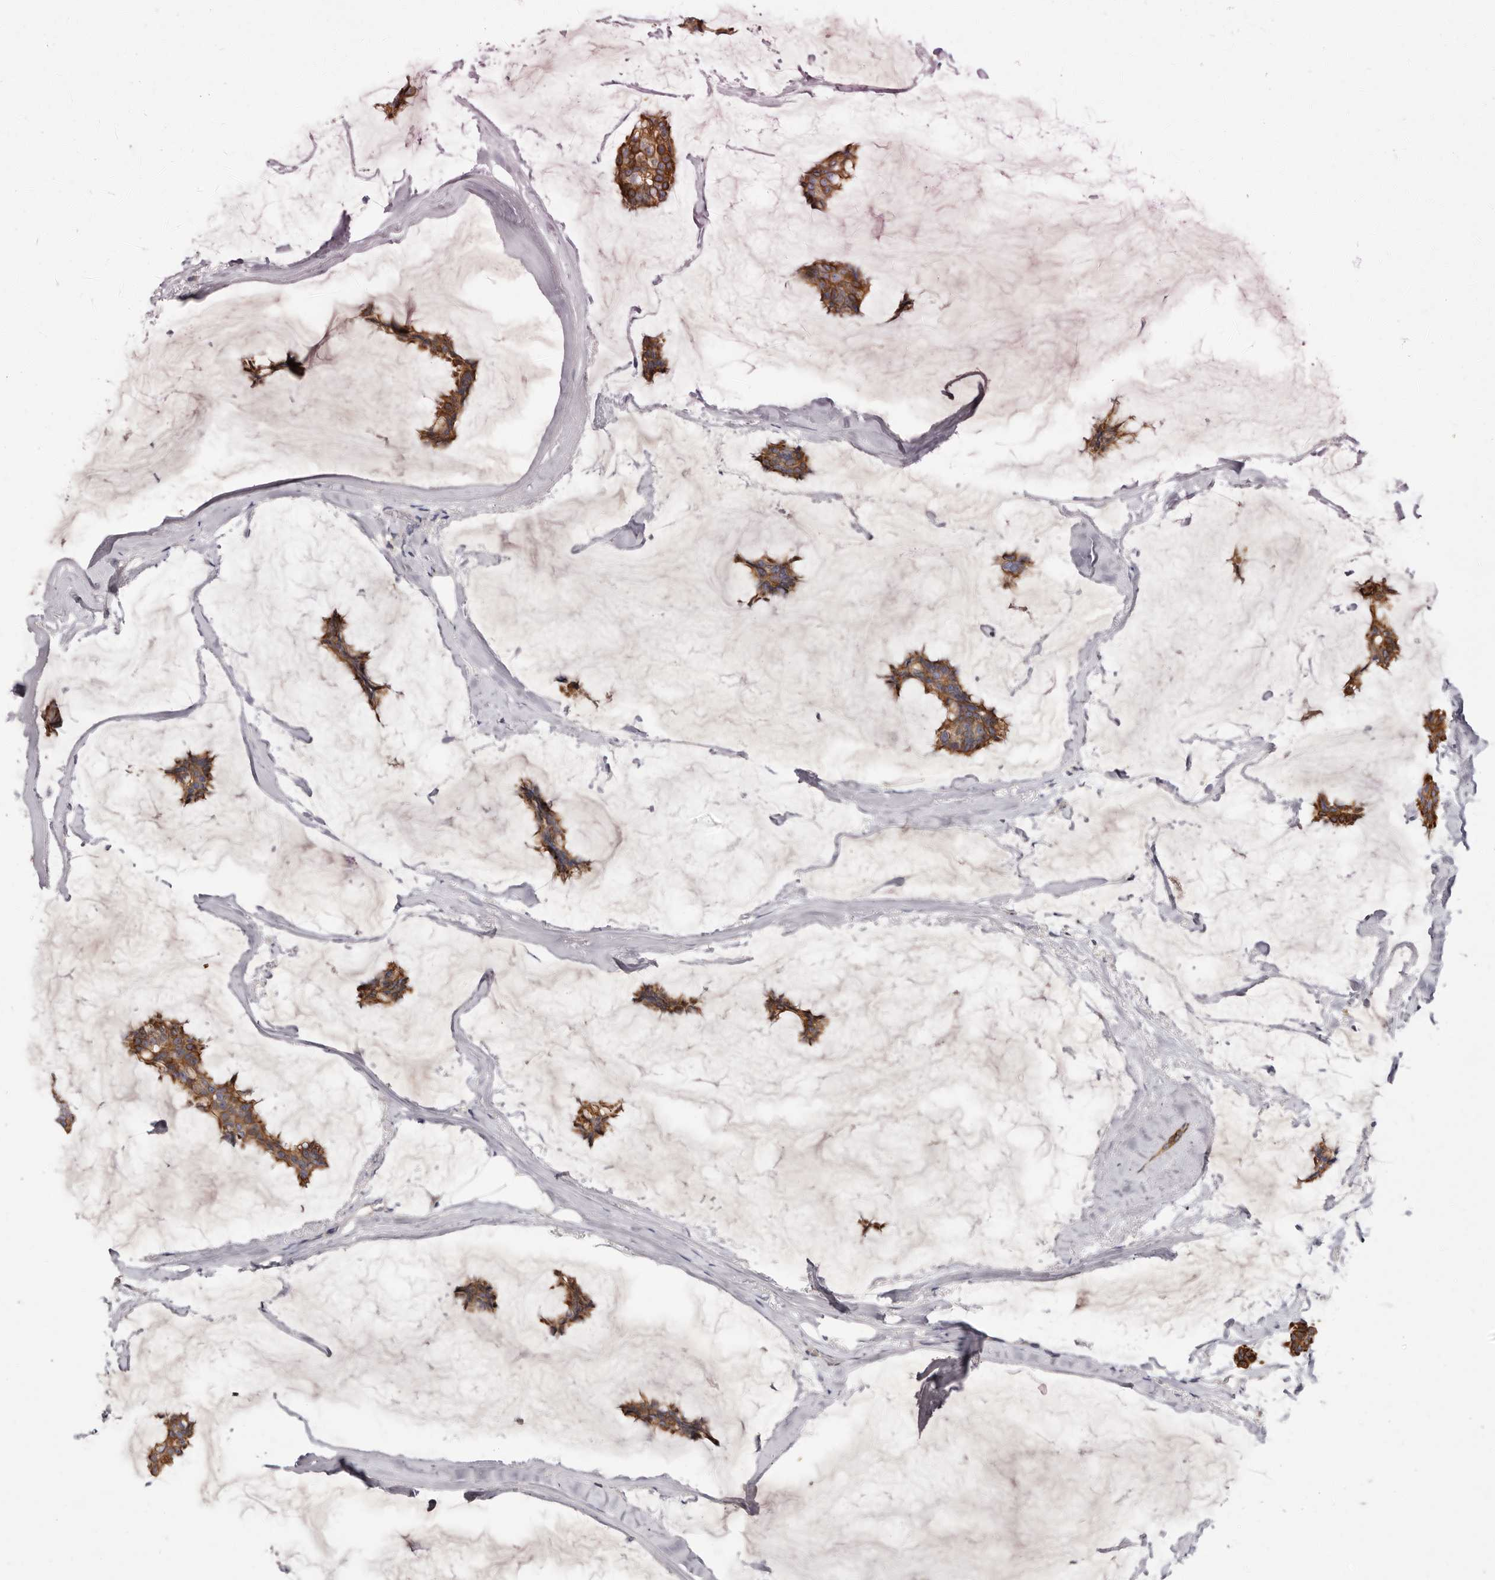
{"staining": {"intensity": "moderate", "quantity": ">75%", "location": "cytoplasmic/membranous"}, "tissue": "breast cancer", "cell_type": "Tumor cells", "image_type": "cancer", "snomed": [{"axis": "morphology", "description": "Duct carcinoma"}, {"axis": "topography", "description": "Breast"}], "caption": "There is medium levels of moderate cytoplasmic/membranous expression in tumor cells of infiltrating ductal carcinoma (breast), as demonstrated by immunohistochemical staining (brown color).", "gene": "STK16", "patient": {"sex": "female", "age": 93}}